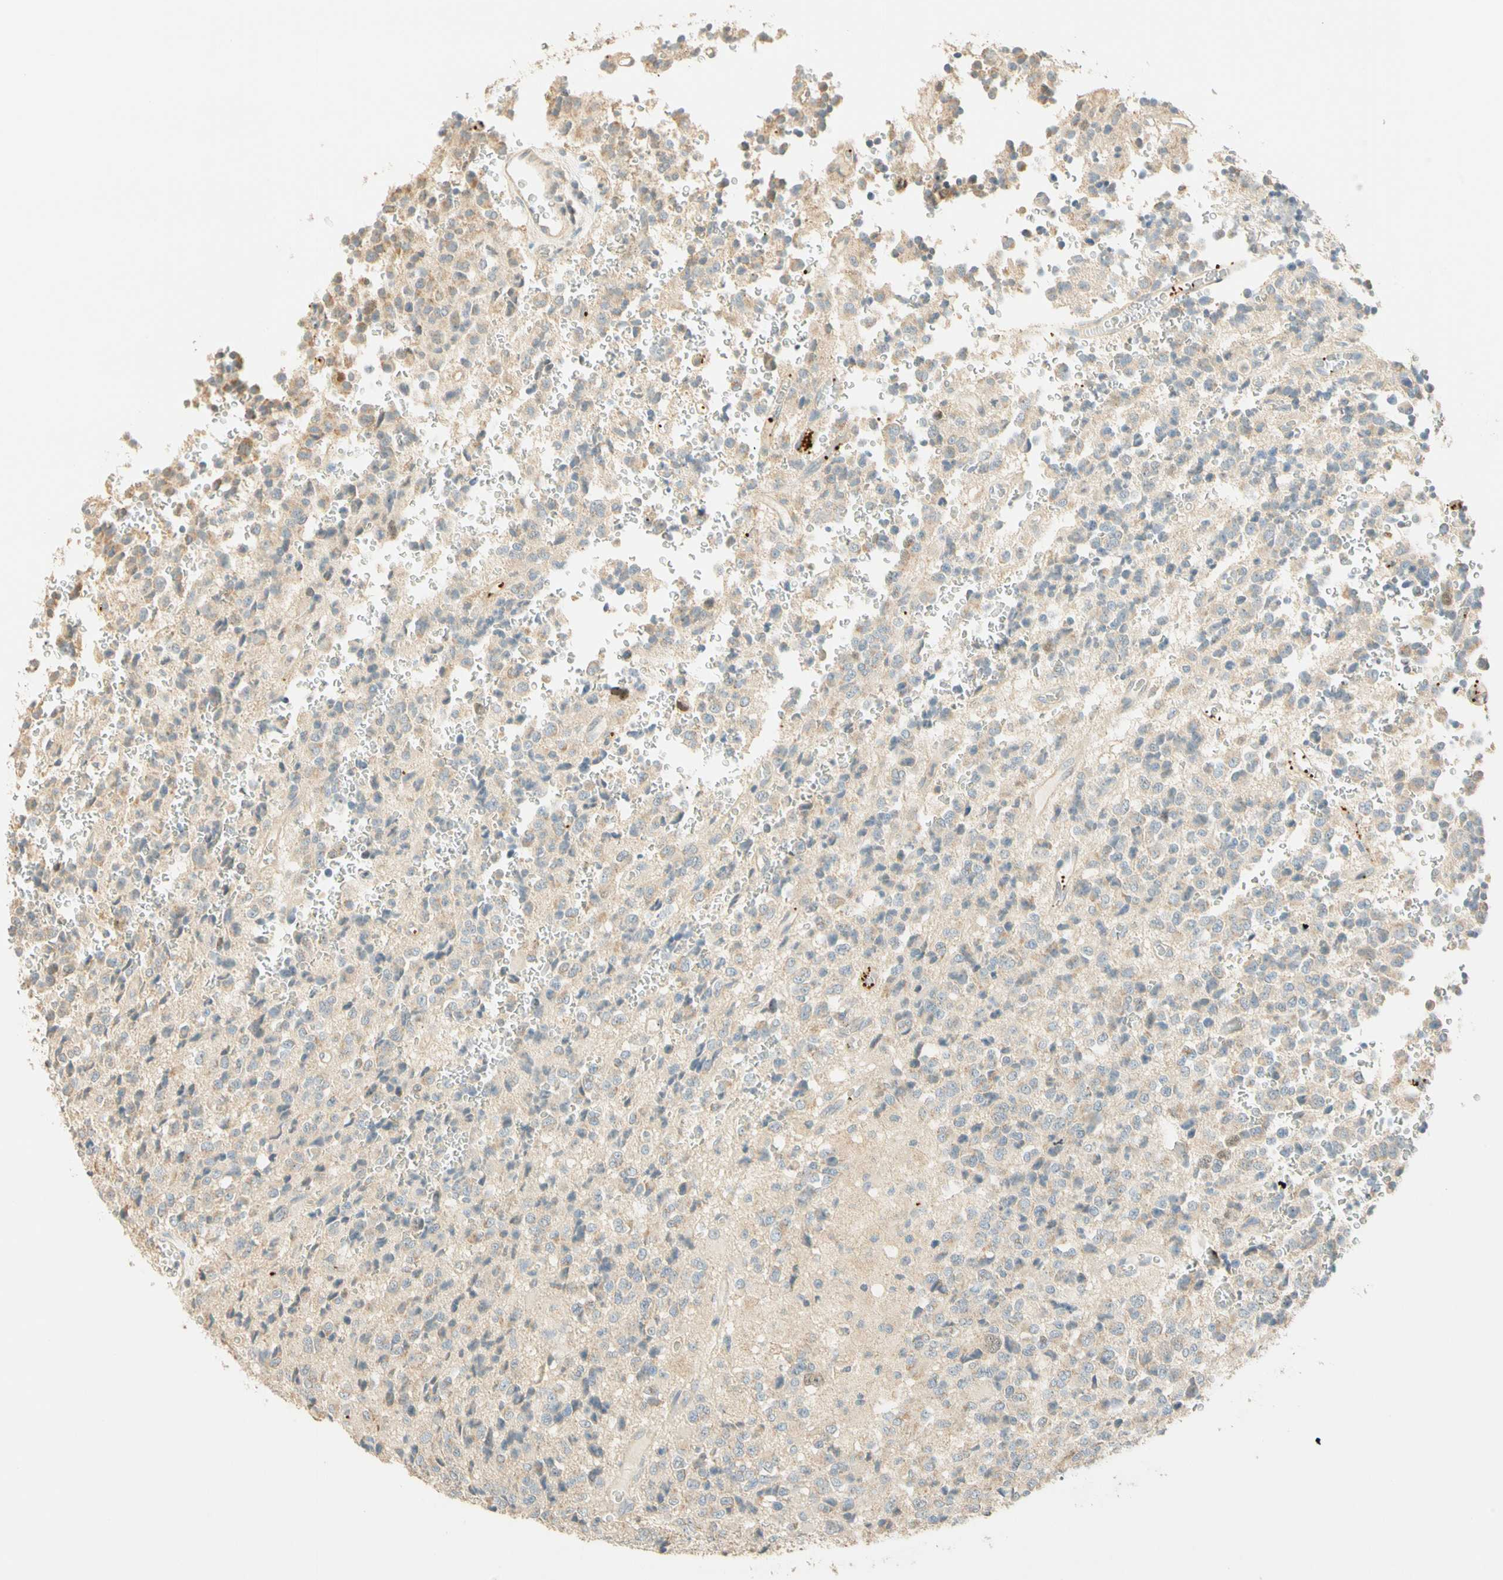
{"staining": {"intensity": "weak", "quantity": "25%-75%", "location": "cytoplasmic/membranous"}, "tissue": "glioma", "cell_type": "Tumor cells", "image_type": "cancer", "snomed": [{"axis": "morphology", "description": "Glioma, malignant, High grade"}, {"axis": "topography", "description": "pancreas cauda"}], "caption": "Brown immunohistochemical staining in human glioma reveals weak cytoplasmic/membranous positivity in about 25%-75% of tumor cells.", "gene": "RAD18", "patient": {"sex": "male", "age": 60}}